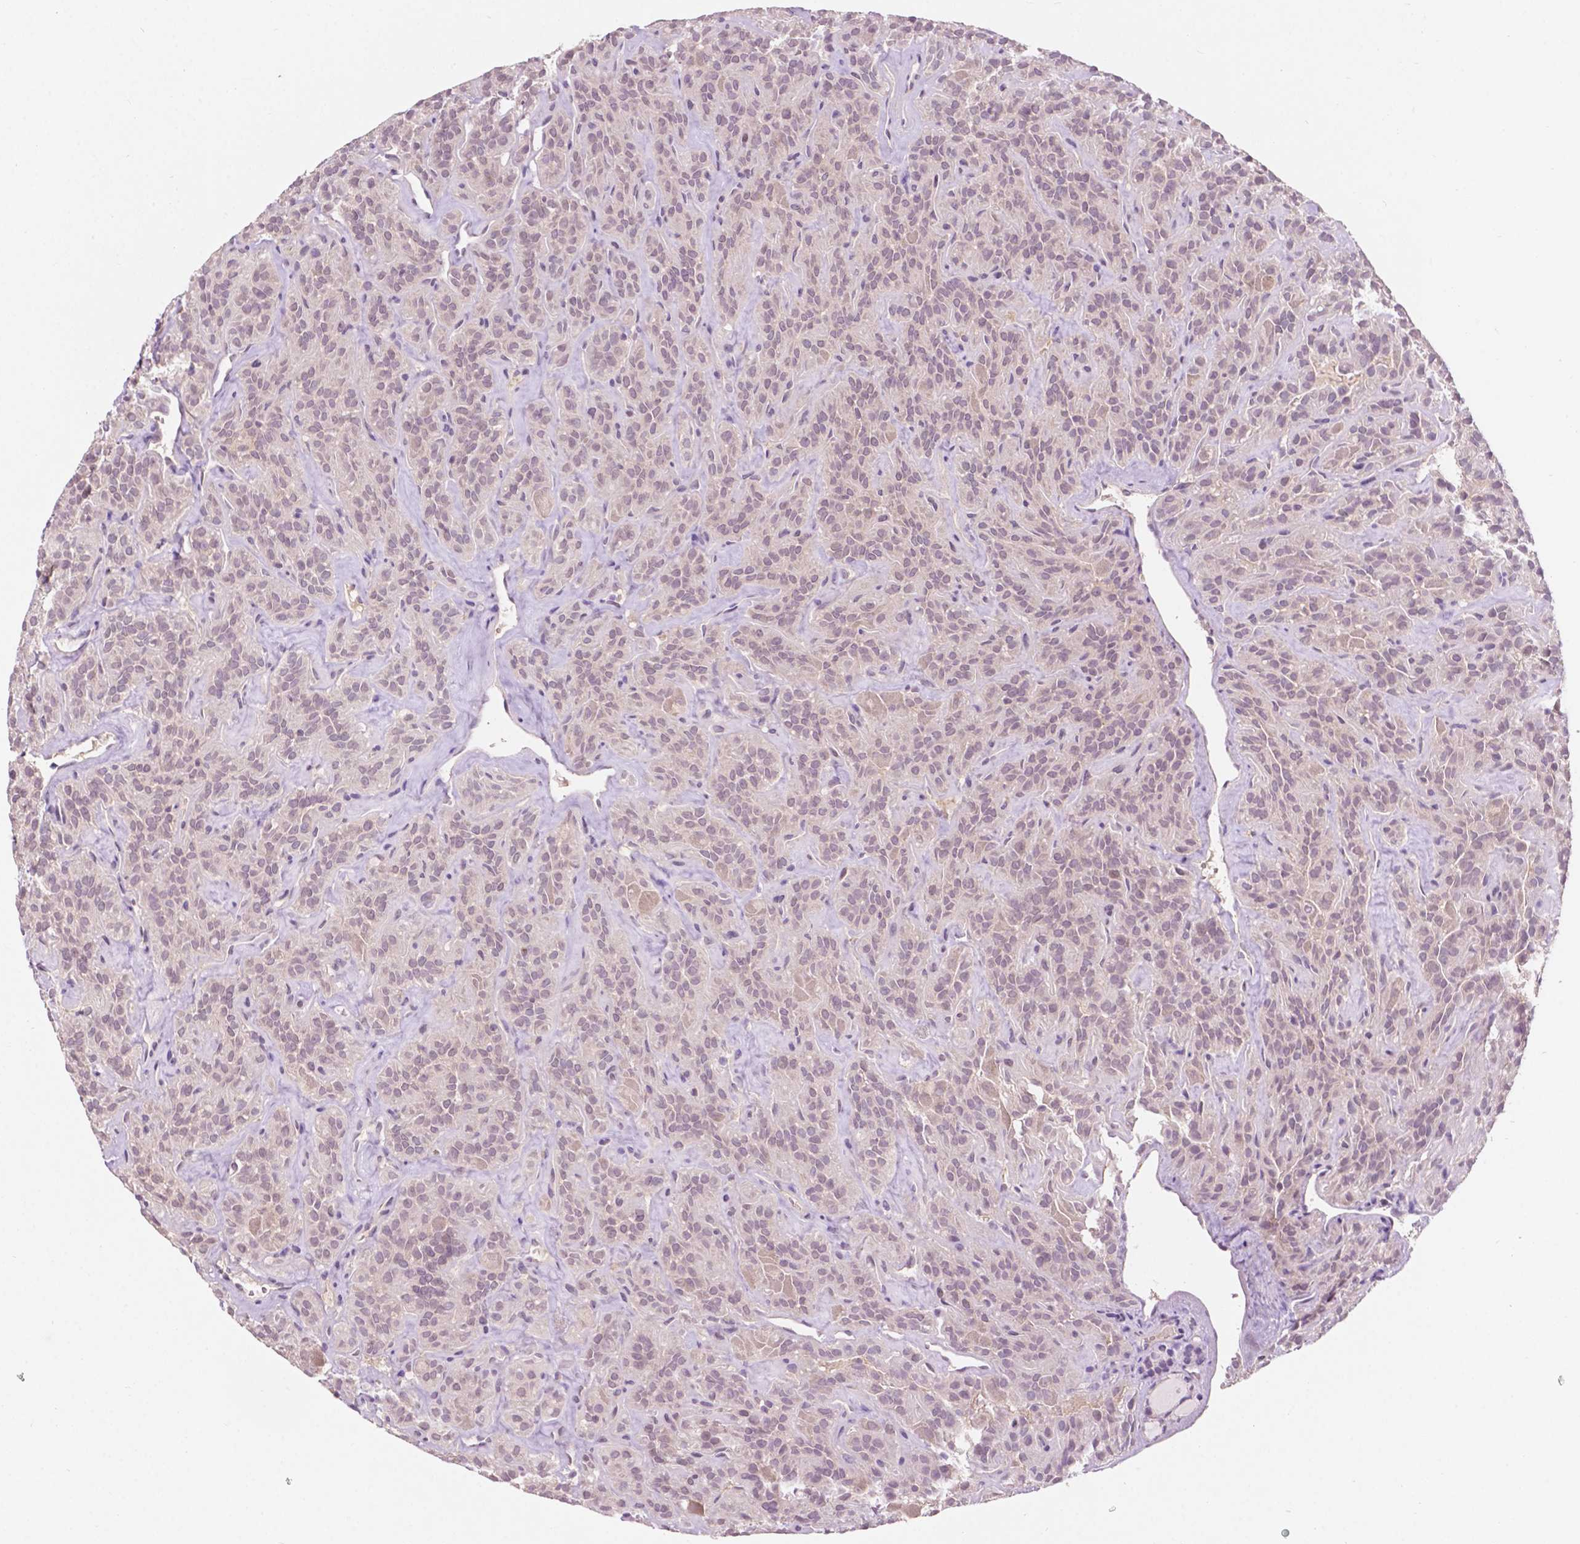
{"staining": {"intensity": "weak", "quantity": ">75%", "location": "nuclear"}, "tissue": "thyroid cancer", "cell_type": "Tumor cells", "image_type": "cancer", "snomed": [{"axis": "morphology", "description": "Papillary adenocarcinoma, NOS"}, {"axis": "topography", "description": "Thyroid gland"}], "caption": "High-power microscopy captured an IHC image of thyroid cancer (papillary adenocarcinoma), revealing weak nuclear expression in about >75% of tumor cells.", "gene": "TM6SF2", "patient": {"sex": "female", "age": 45}}